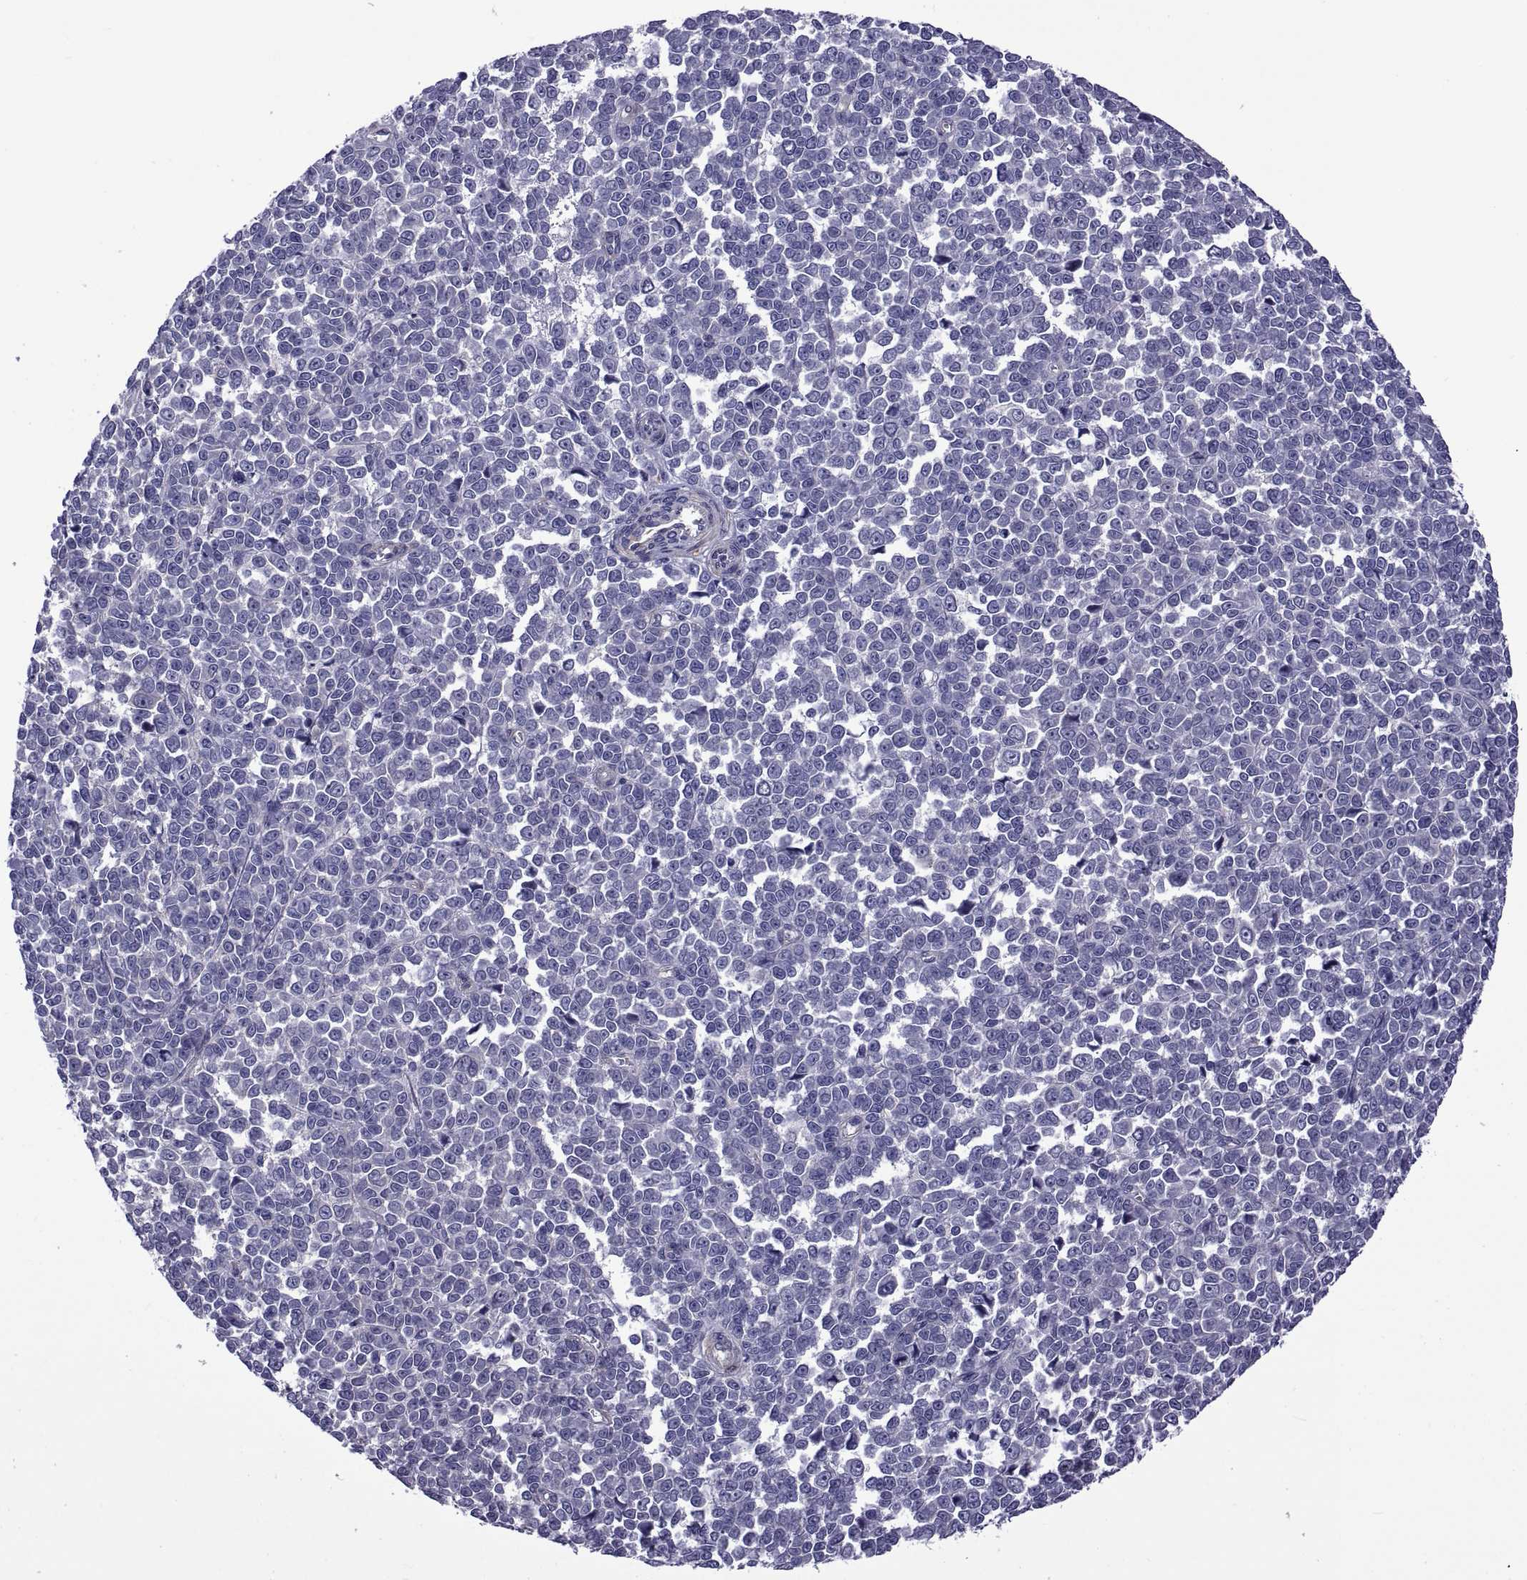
{"staining": {"intensity": "negative", "quantity": "none", "location": "none"}, "tissue": "melanoma", "cell_type": "Tumor cells", "image_type": "cancer", "snomed": [{"axis": "morphology", "description": "Malignant melanoma, NOS"}, {"axis": "topography", "description": "Skin"}], "caption": "This is an immunohistochemistry (IHC) image of malignant melanoma. There is no positivity in tumor cells.", "gene": "TMC3", "patient": {"sex": "female", "age": 95}}